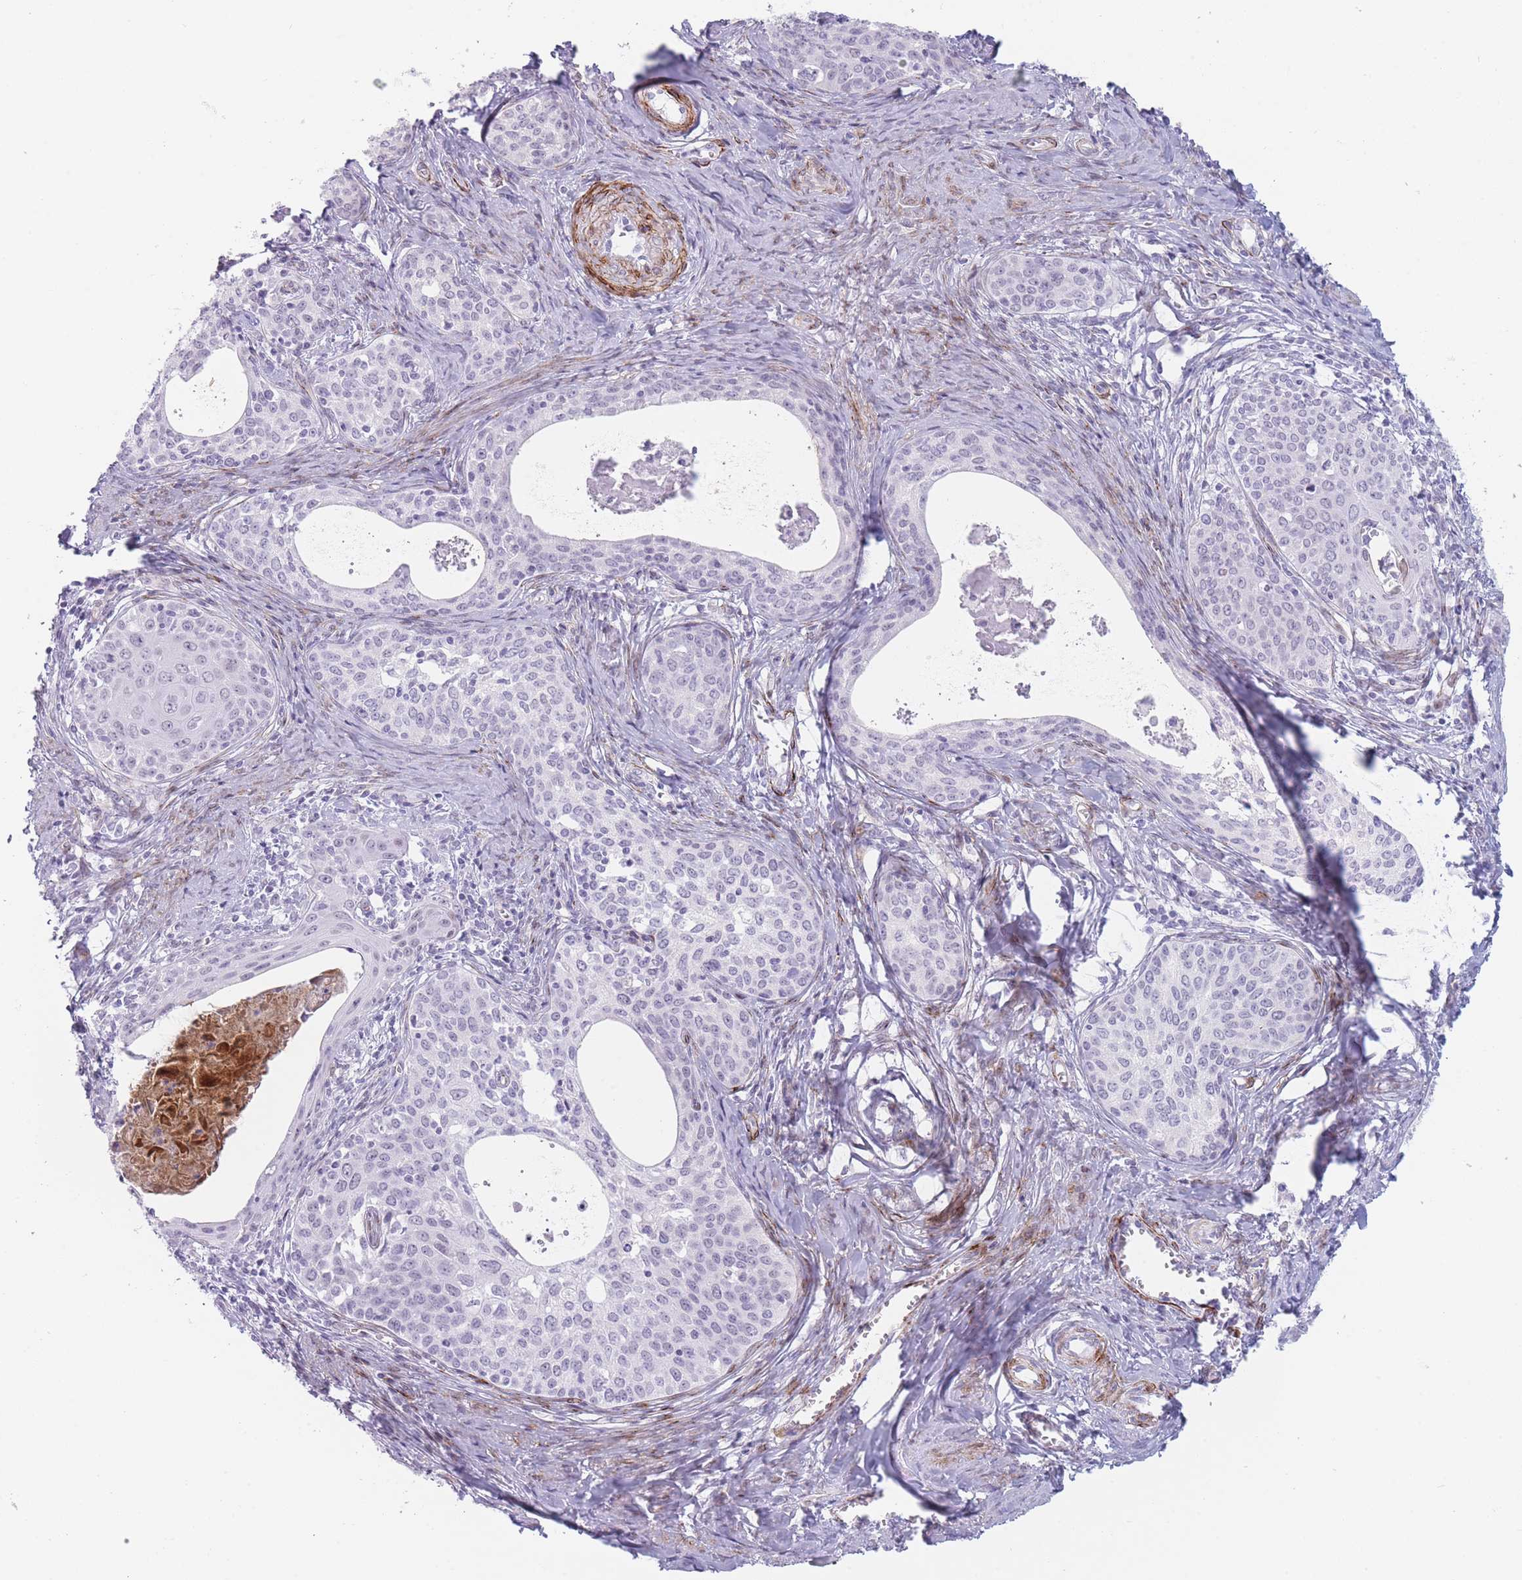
{"staining": {"intensity": "negative", "quantity": "none", "location": "none"}, "tissue": "cervical cancer", "cell_type": "Tumor cells", "image_type": "cancer", "snomed": [{"axis": "morphology", "description": "Squamous cell carcinoma, NOS"}, {"axis": "morphology", "description": "Adenocarcinoma, NOS"}, {"axis": "topography", "description": "Cervix"}], "caption": "Immunohistochemical staining of human cervical adenocarcinoma shows no significant expression in tumor cells. (Brightfield microscopy of DAB (3,3'-diaminobenzidine) IHC at high magnification).", "gene": "IFNA6", "patient": {"sex": "female", "age": 52}}